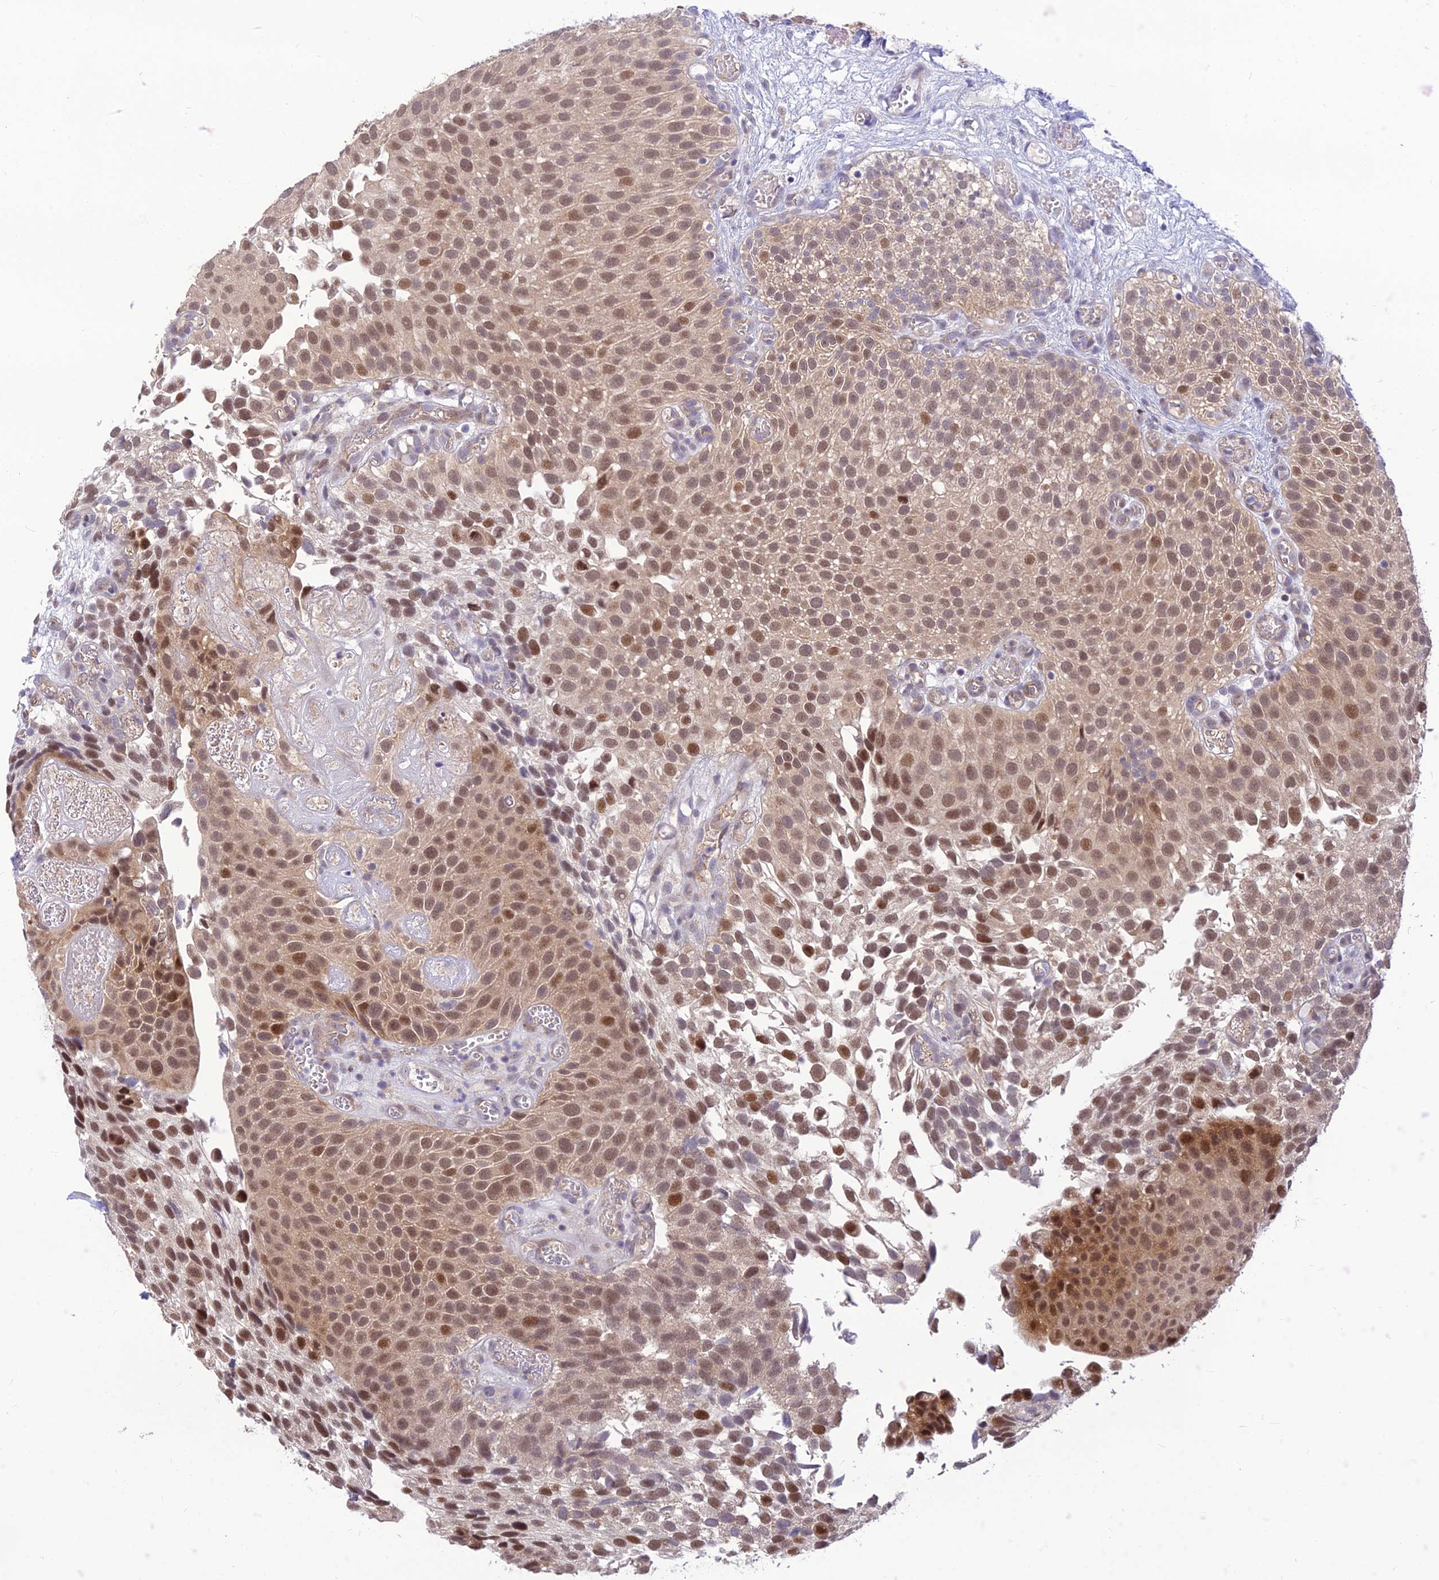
{"staining": {"intensity": "moderate", "quantity": ">75%", "location": "nuclear"}, "tissue": "urothelial cancer", "cell_type": "Tumor cells", "image_type": "cancer", "snomed": [{"axis": "morphology", "description": "Urothelial carcinoma, Low grade"}, {"axis": "topography", "description": "Urinary bladder"}], "caption": "Urothelial cancer stained with DAB (3,3'-diaminobenzidine) IHC demonstrates medium levels of moderate nuclear staining in approximately >75% of tumor cells.", "gene": "ASPDH", "patient": {"sex": "male", "age": 89}}